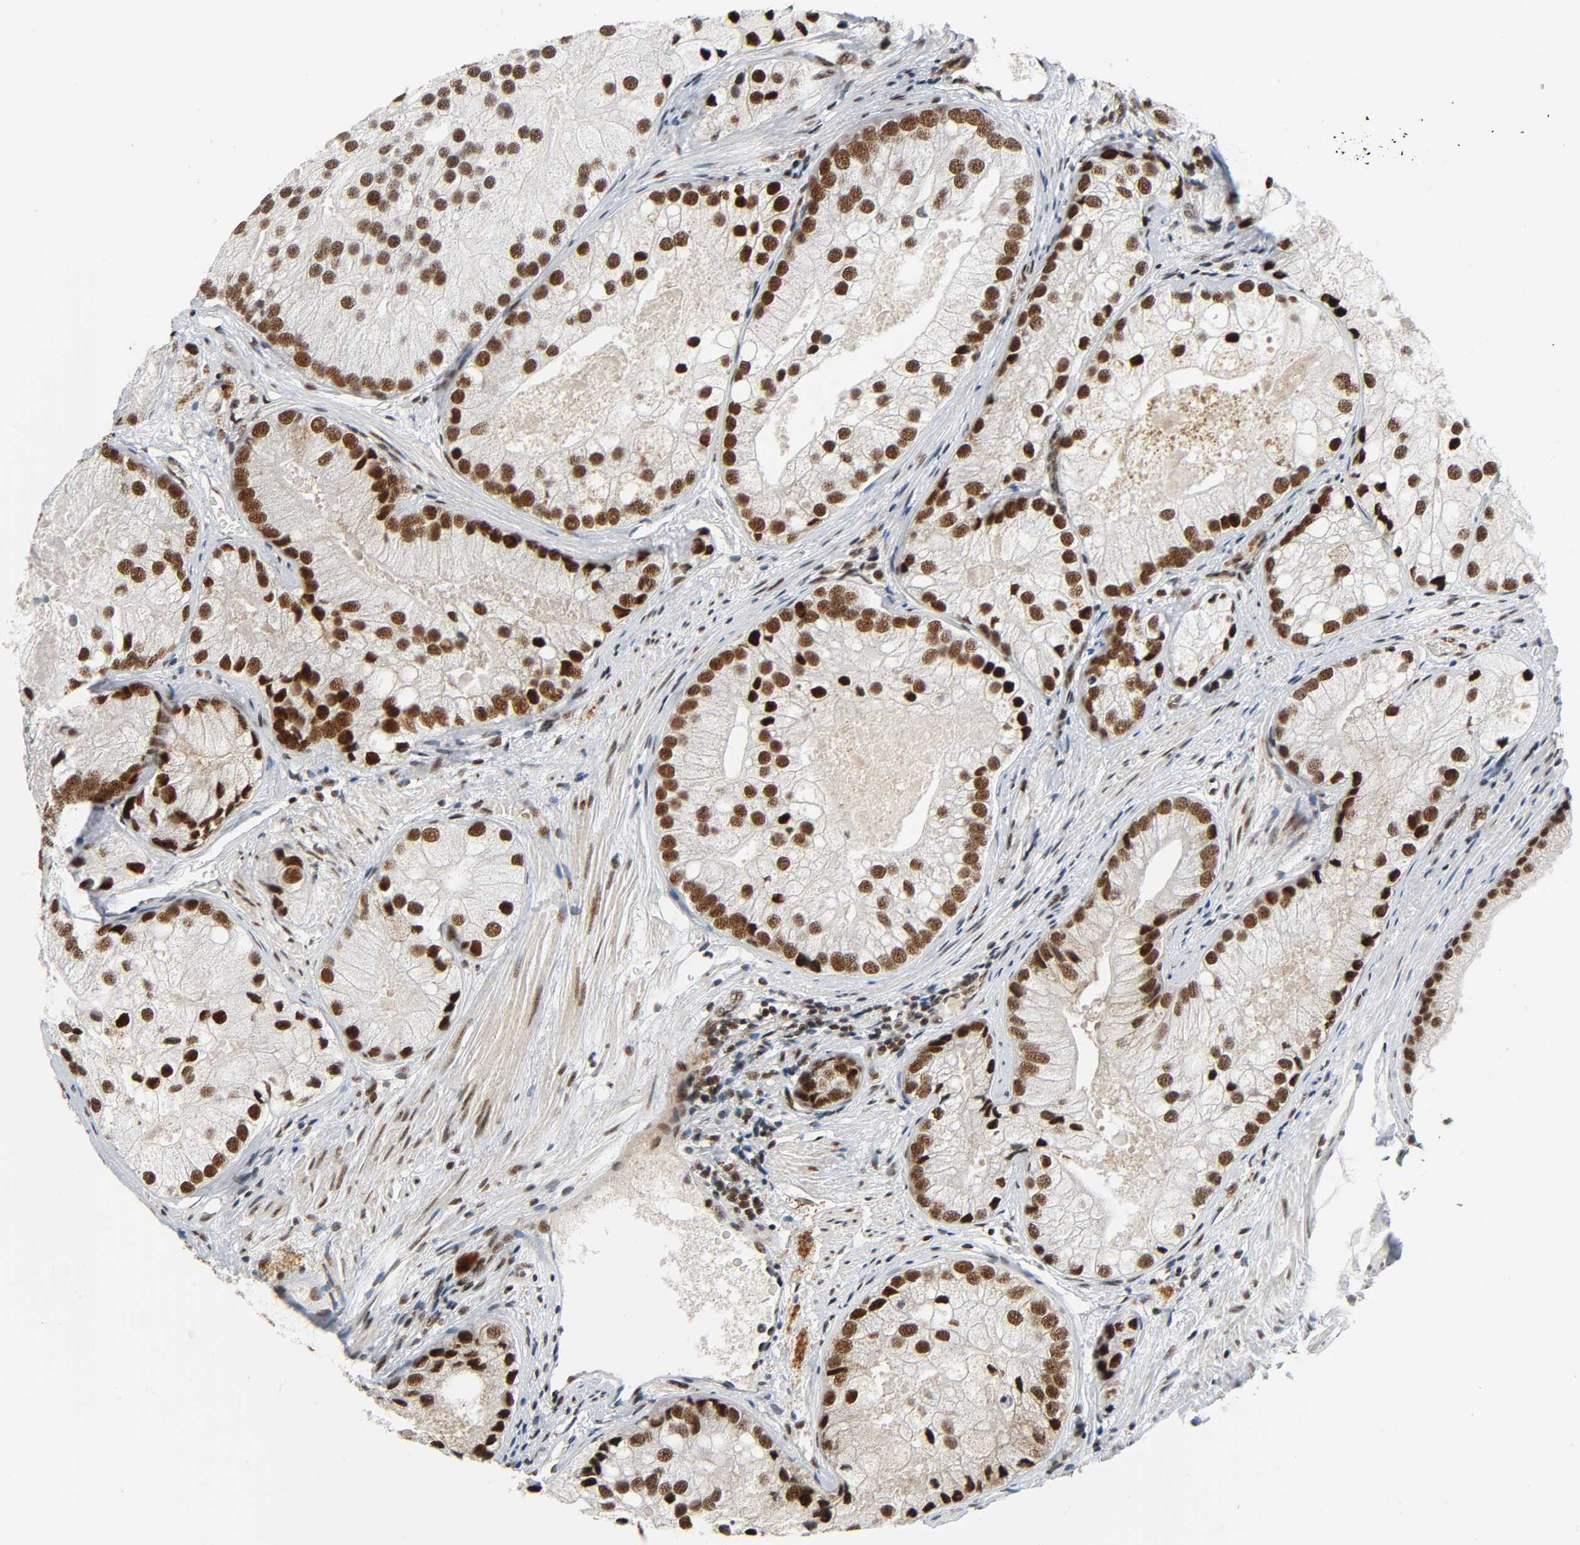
{"staining": {"intensity": "strong", "quantity": ">75%", "location": "nuclear"}, "tissue": "prostate cancer", "cell_type": "Tumor cells", "image_type": "cancer", "snomed": [{"axis": "morphology", "description": "Adenocarcinoma, Low grade"}, {"axis": "topography", "description": "Prostate"}], "caption": "Tumor cells display high levels of strong nuclear expression in approximately >75% of cells in human prostate cancer.", "gene": "CDK9", "patient": {"sex": "male", "age": 69}}